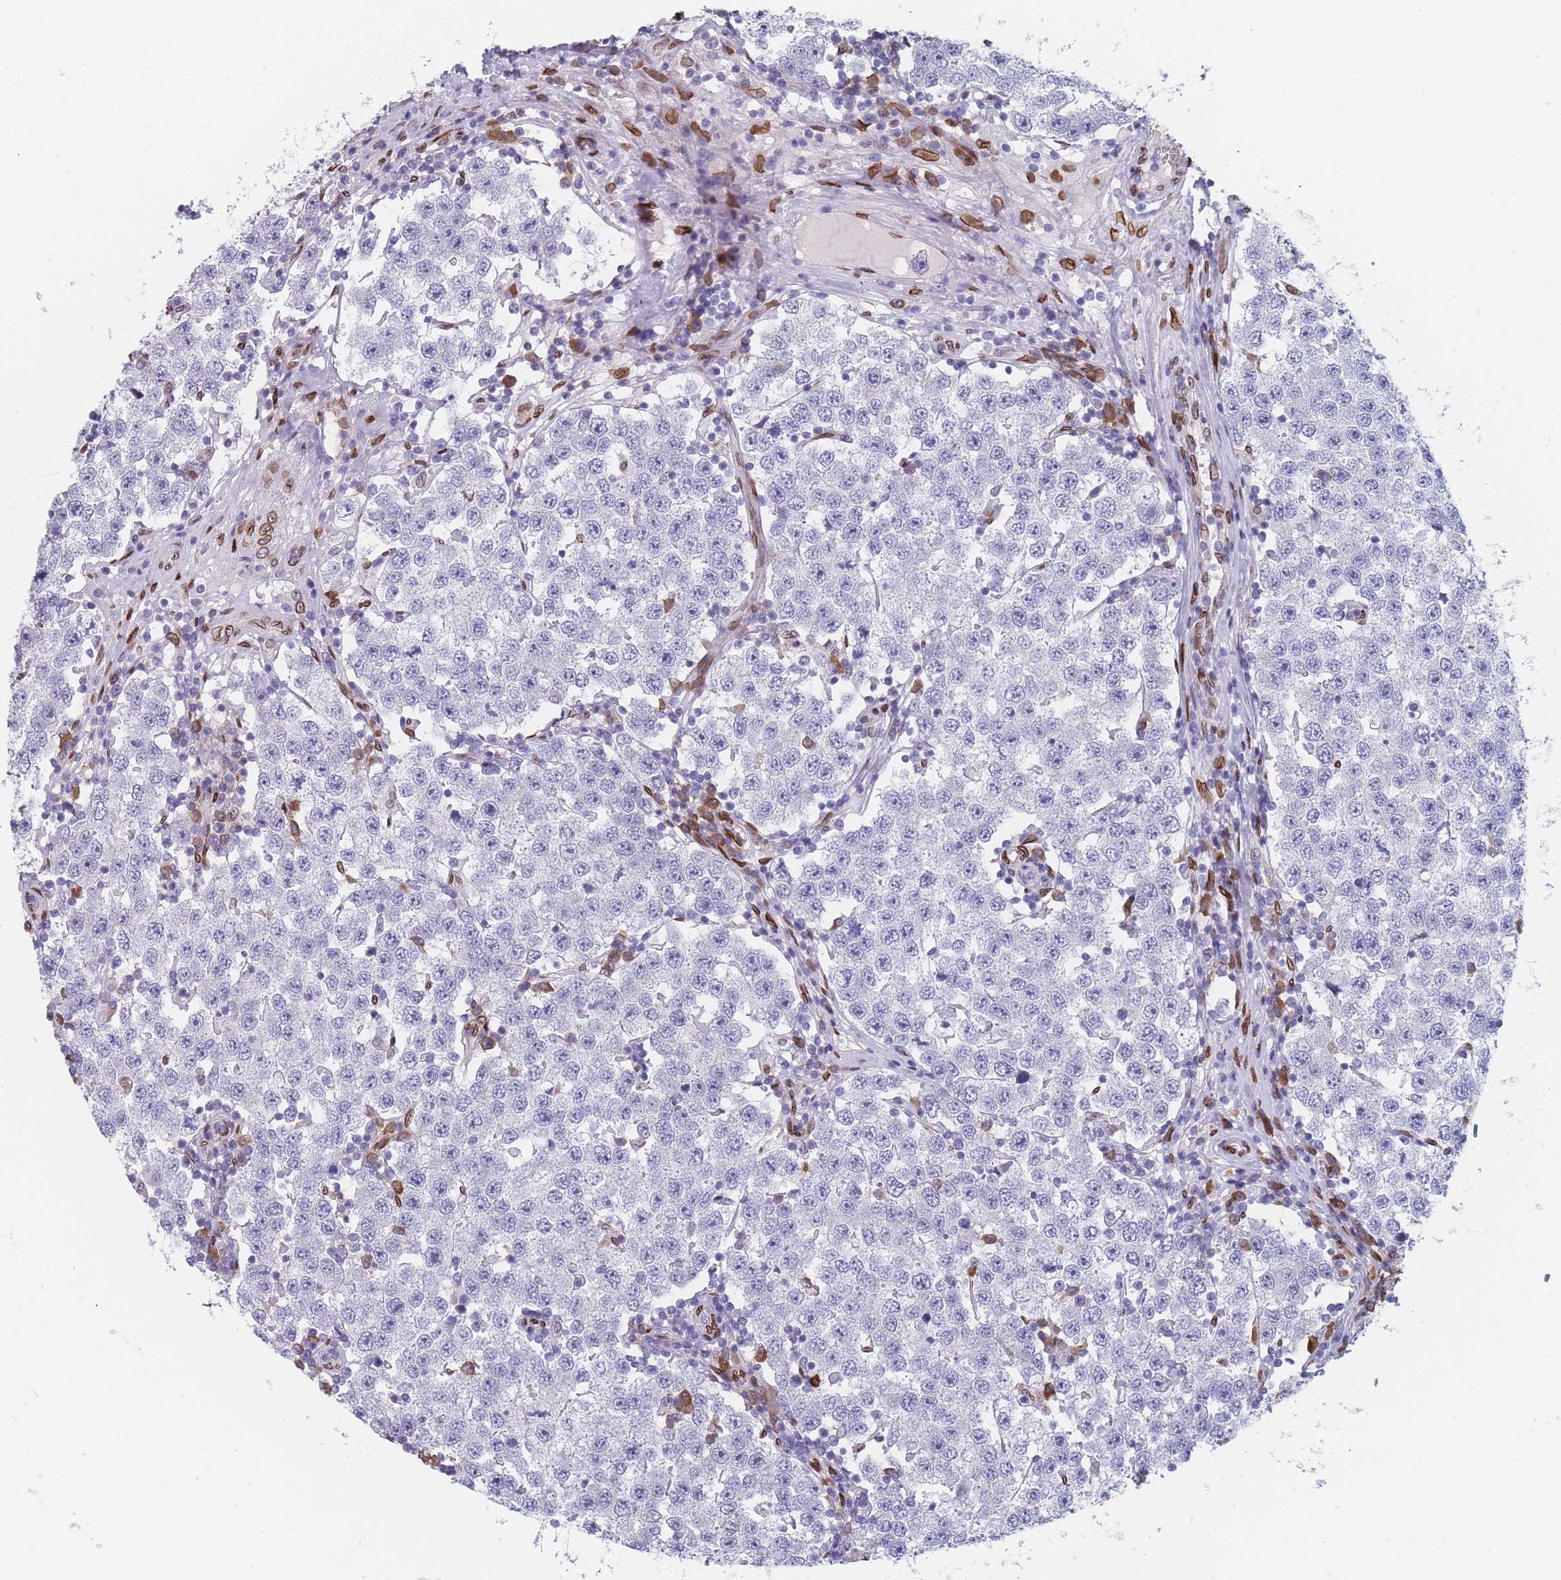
{"staining": {"intensity": "negative", "quantity": "none", "location": "none"}, "tissue": "testis cancer", "cell_type": "Tumor cells", "image_type": "cancer", "snomed": [{"axis": "morphology", "description": "Seminoma, NOS"}, {"axis": "topography", "description": "Testis"}], "caption": "Immunohistochemistry (IHC) of testis cancer (seminoma) shows no positivity in tumor cells.", "gene": "ZBTB1", "patient": {"sex": "male", "age": 34}}